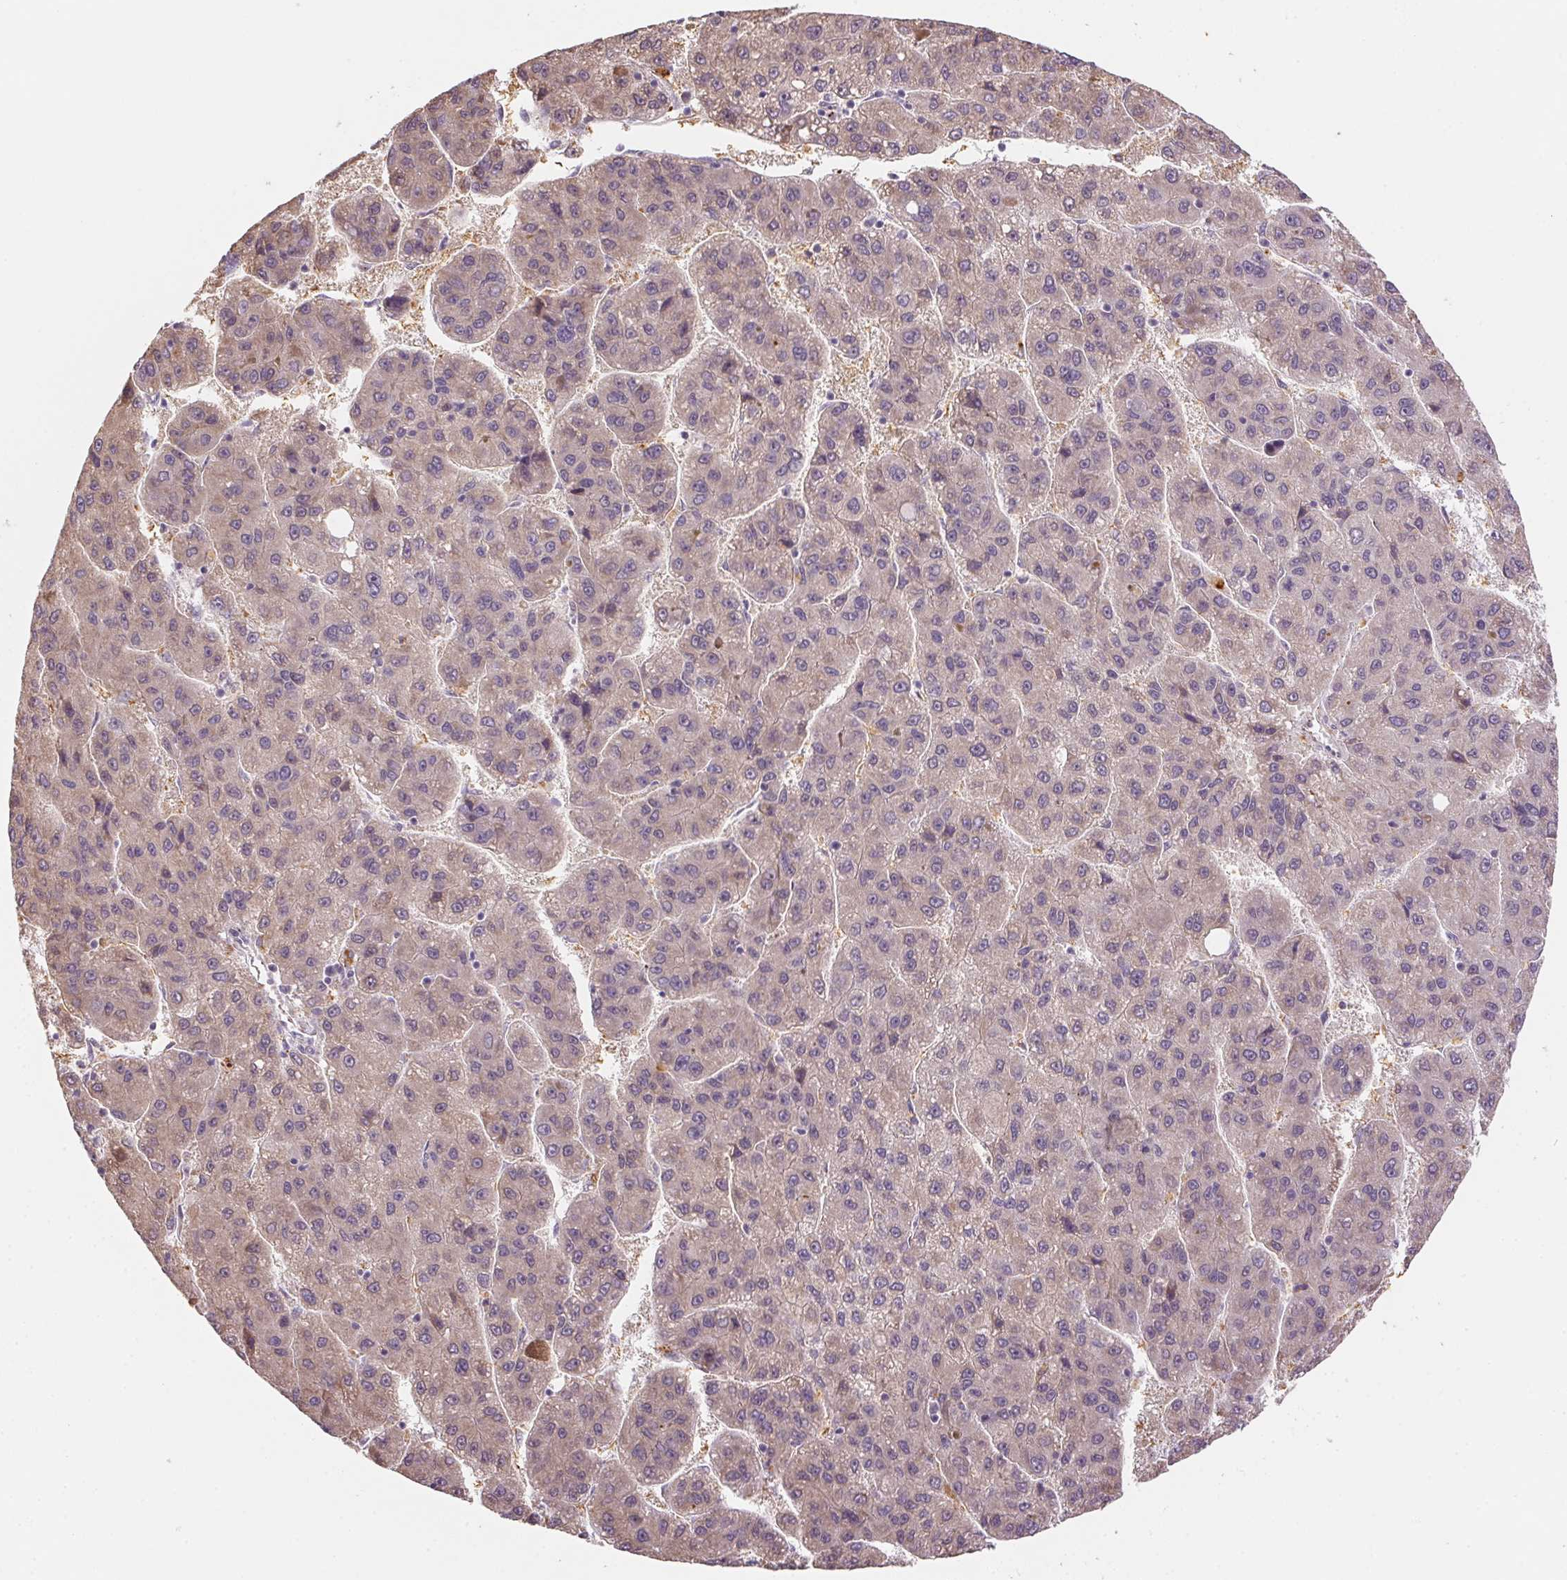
{"staining": {"intensity": "negative", "quantity": "none", "location": "none"}, "tissue": "liver cancer", "cell_type": "Tumor cells", "image_type": "cancer", "snomed": [{"axis": "morphology", "description": "Carcinoma, Hepatocellular, NOS"}, {"axis": "topography", "description": "Liver"}], "caption": "Micrograph shows no protein staining in tumor cells of hepatocellular carcinoma (liver) tissue. (Stains: DAB (3,3'-diaminobenzidine) IHC with hematoxylin counter stain, Microscopy: brightfield microscopy at high magnification).", "gene": "METTL13", "patient": {"sex": "female", "age": 82}}